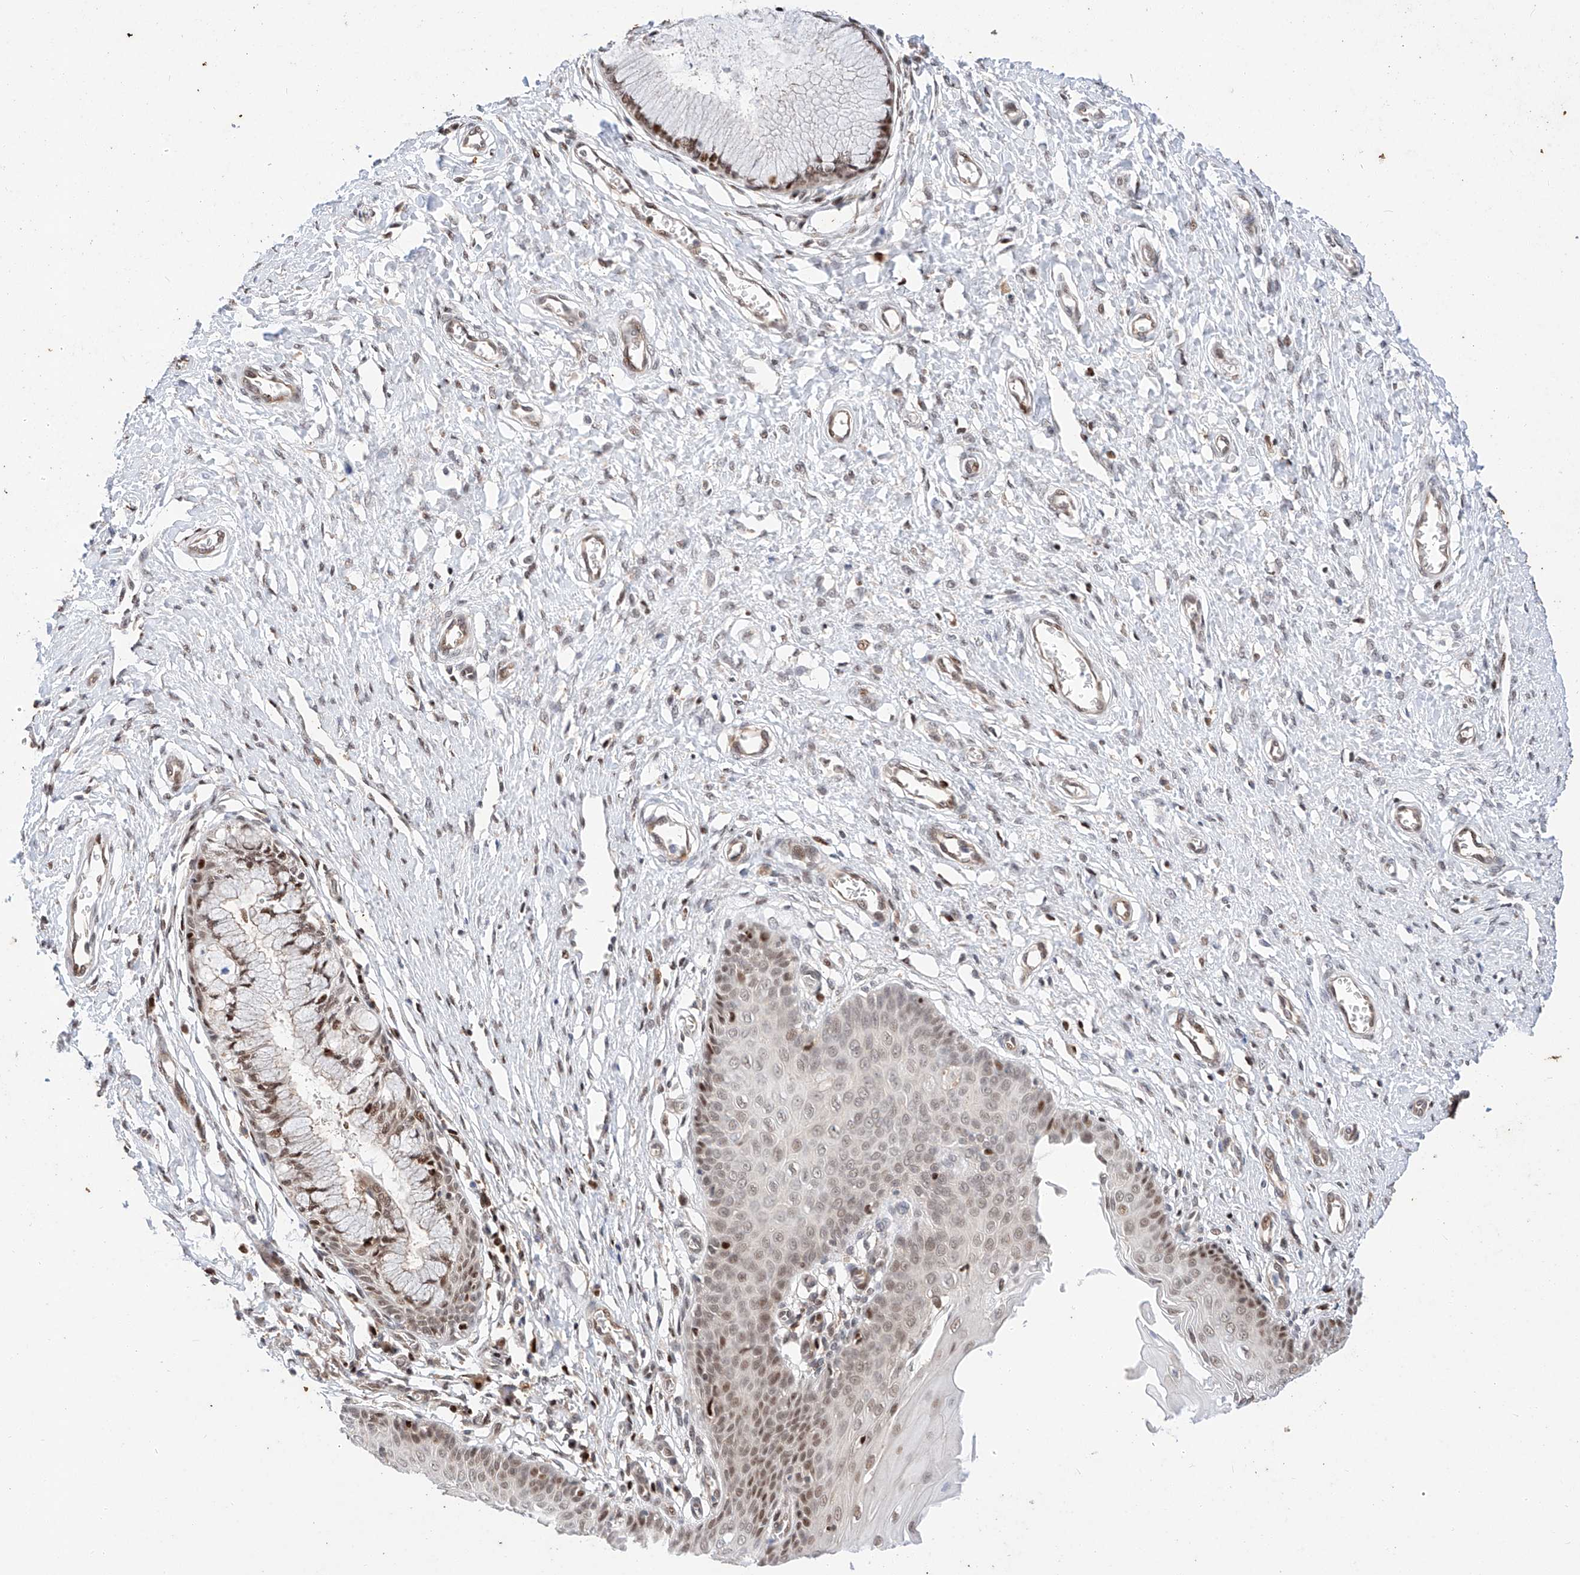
{"staining": {"intensity": "strong", "quantity": ">75%", "location": "nuclear"}, "tissue": "cervix", "cell_type": "Glandular cells", "image_type": "normal", "snomed": [{"axis": "morphology", "description": "Normal tissue, NOS"}, {"axis": "topography", "description": "Cervix"}], "caption": "Protein analysis of unremarkable cervix demonstrates strong nuclear expression in about >75% of glandular cells. (DAB = brown stain, brightfield microscopy at high magnification).", "gene": "HDAC9", "patient": {"sex": "female", "age": 55}}